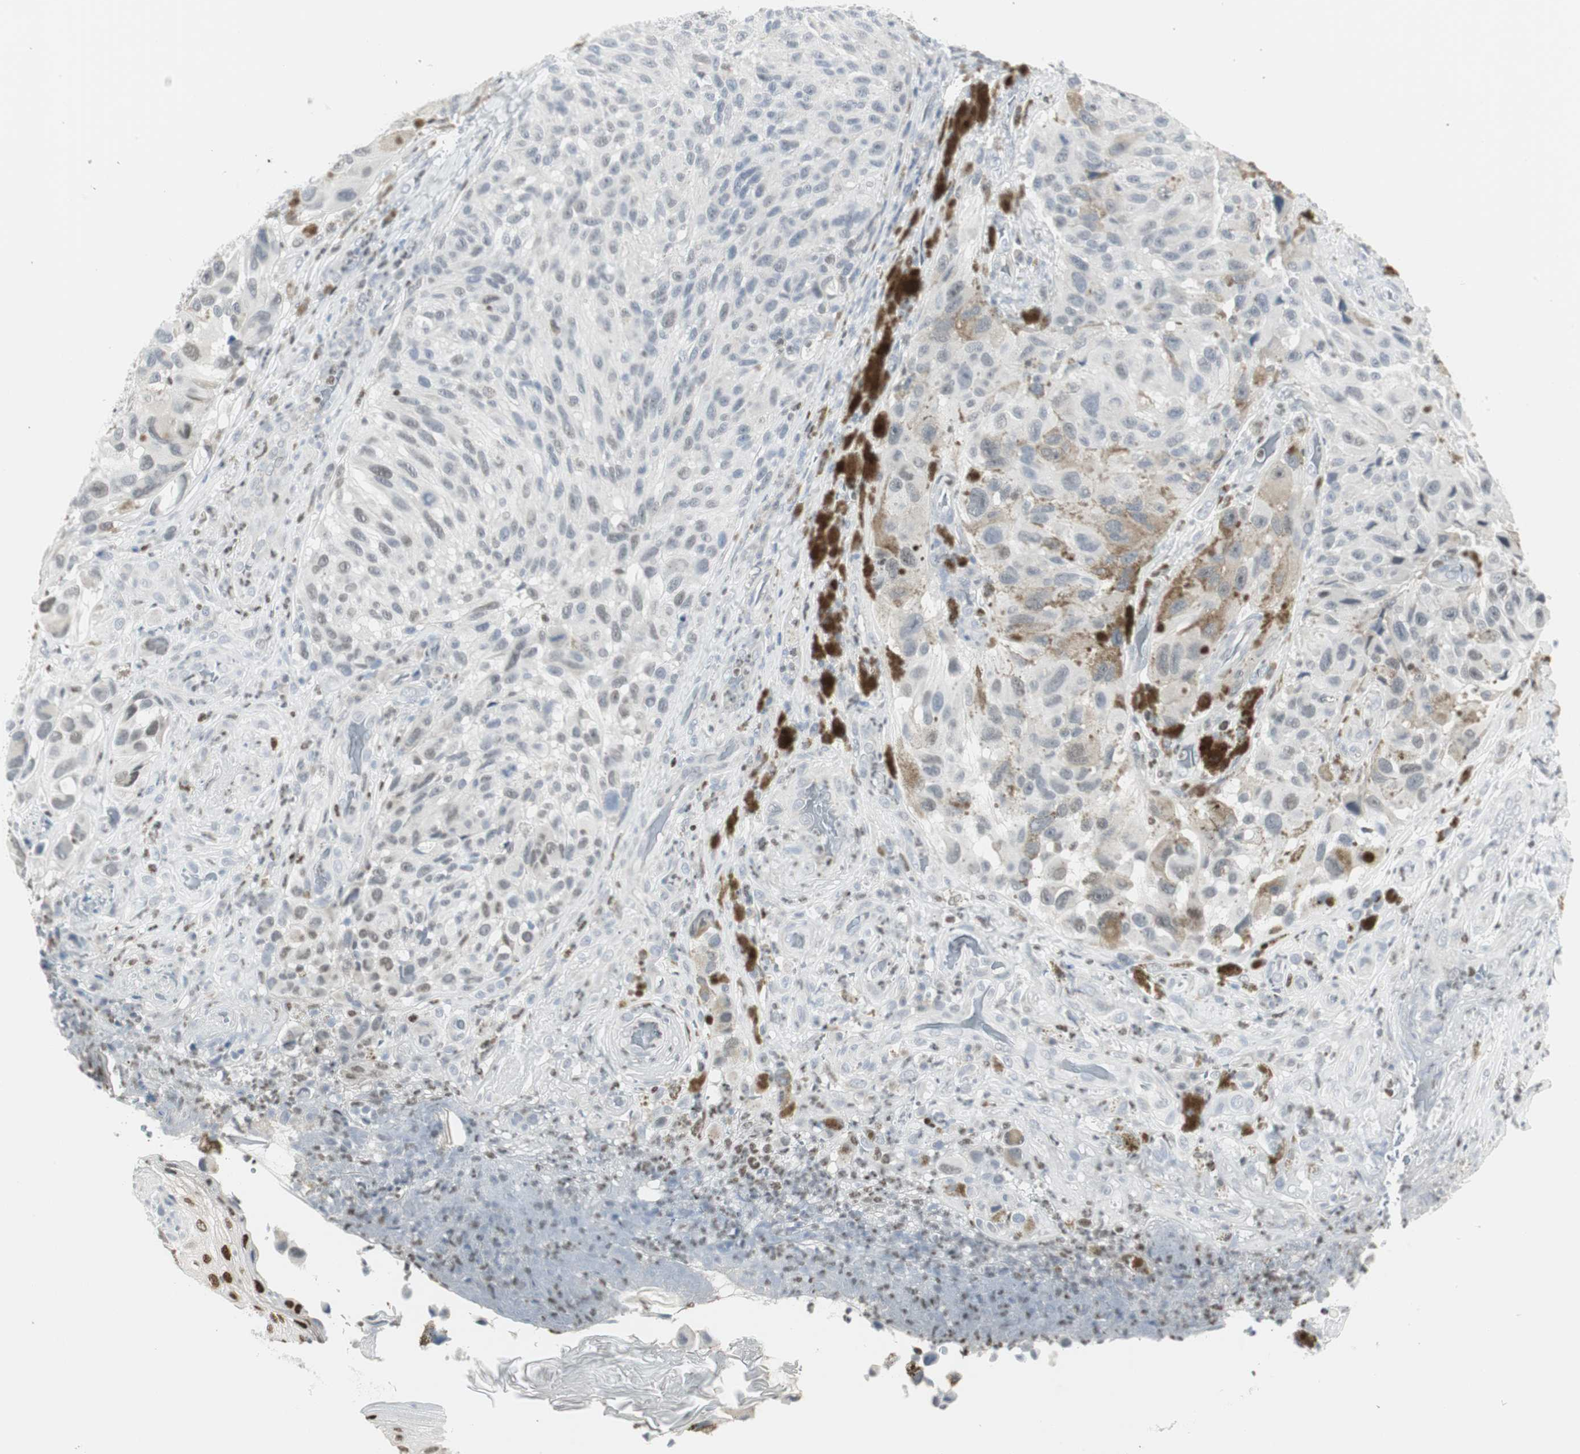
{"staining": {"intensity": "negative", "quantity": "none", "location": "none"}, "tissue": "melanoma", "cell_type": "Tumor cells", "image_type": "cancer", "snomed": [{"axis": "morphology", "description": "Malignant melanoma, NOS"}, {"axis": "topography", "description": "Skin"}], "caption": "Immunohistochemistry of melanoma displays no expression in tumor cells. (Brightfield microscopy of DAB IHC at high magnification).", "gene": "ZBTB7B", "patient": {"sex": "female", "age": 73}}